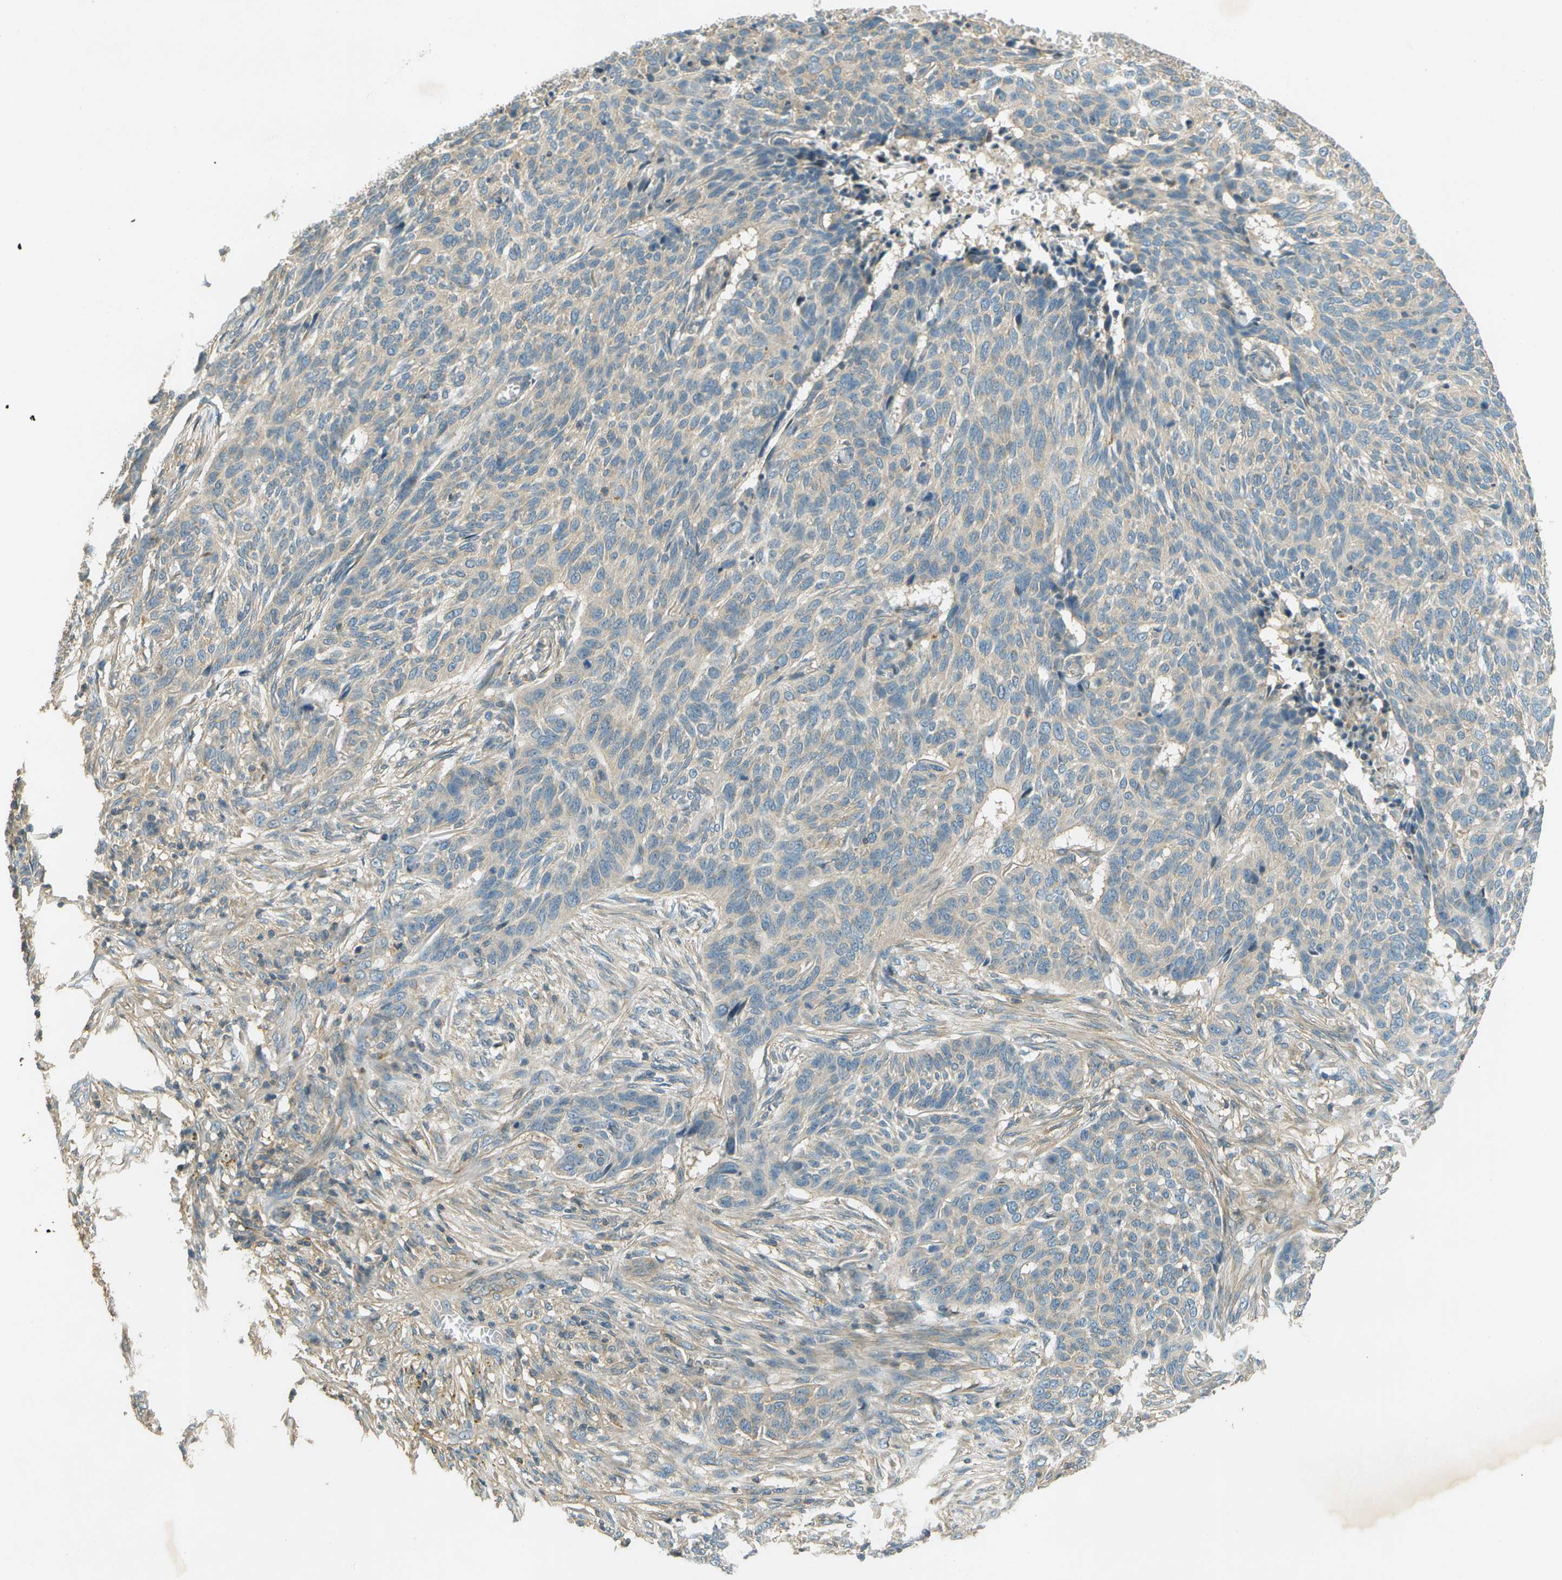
{"staining": {"intensity": "negative", "quantity": "none", "location": "none"}, "tissue": "skin cancer", "cell_type": "Tumor cells", "image_type": "cancer", "snomed": [{"axis": "morphology", "description": "Basal cell carcinoma"}, {"axis": "topography", "description": "Skin"}], "caption": "High magnification brightfield microscopy of skin cancer (basal cell carcinoma) stained with DAB (3,3'-diaminobenzidine) (brown) and counterstained with hematoxylin (blue): tumor cells show no significant positivity.", "gene": "NUDT4", "patient": {"sex": "male", "age": 85}}